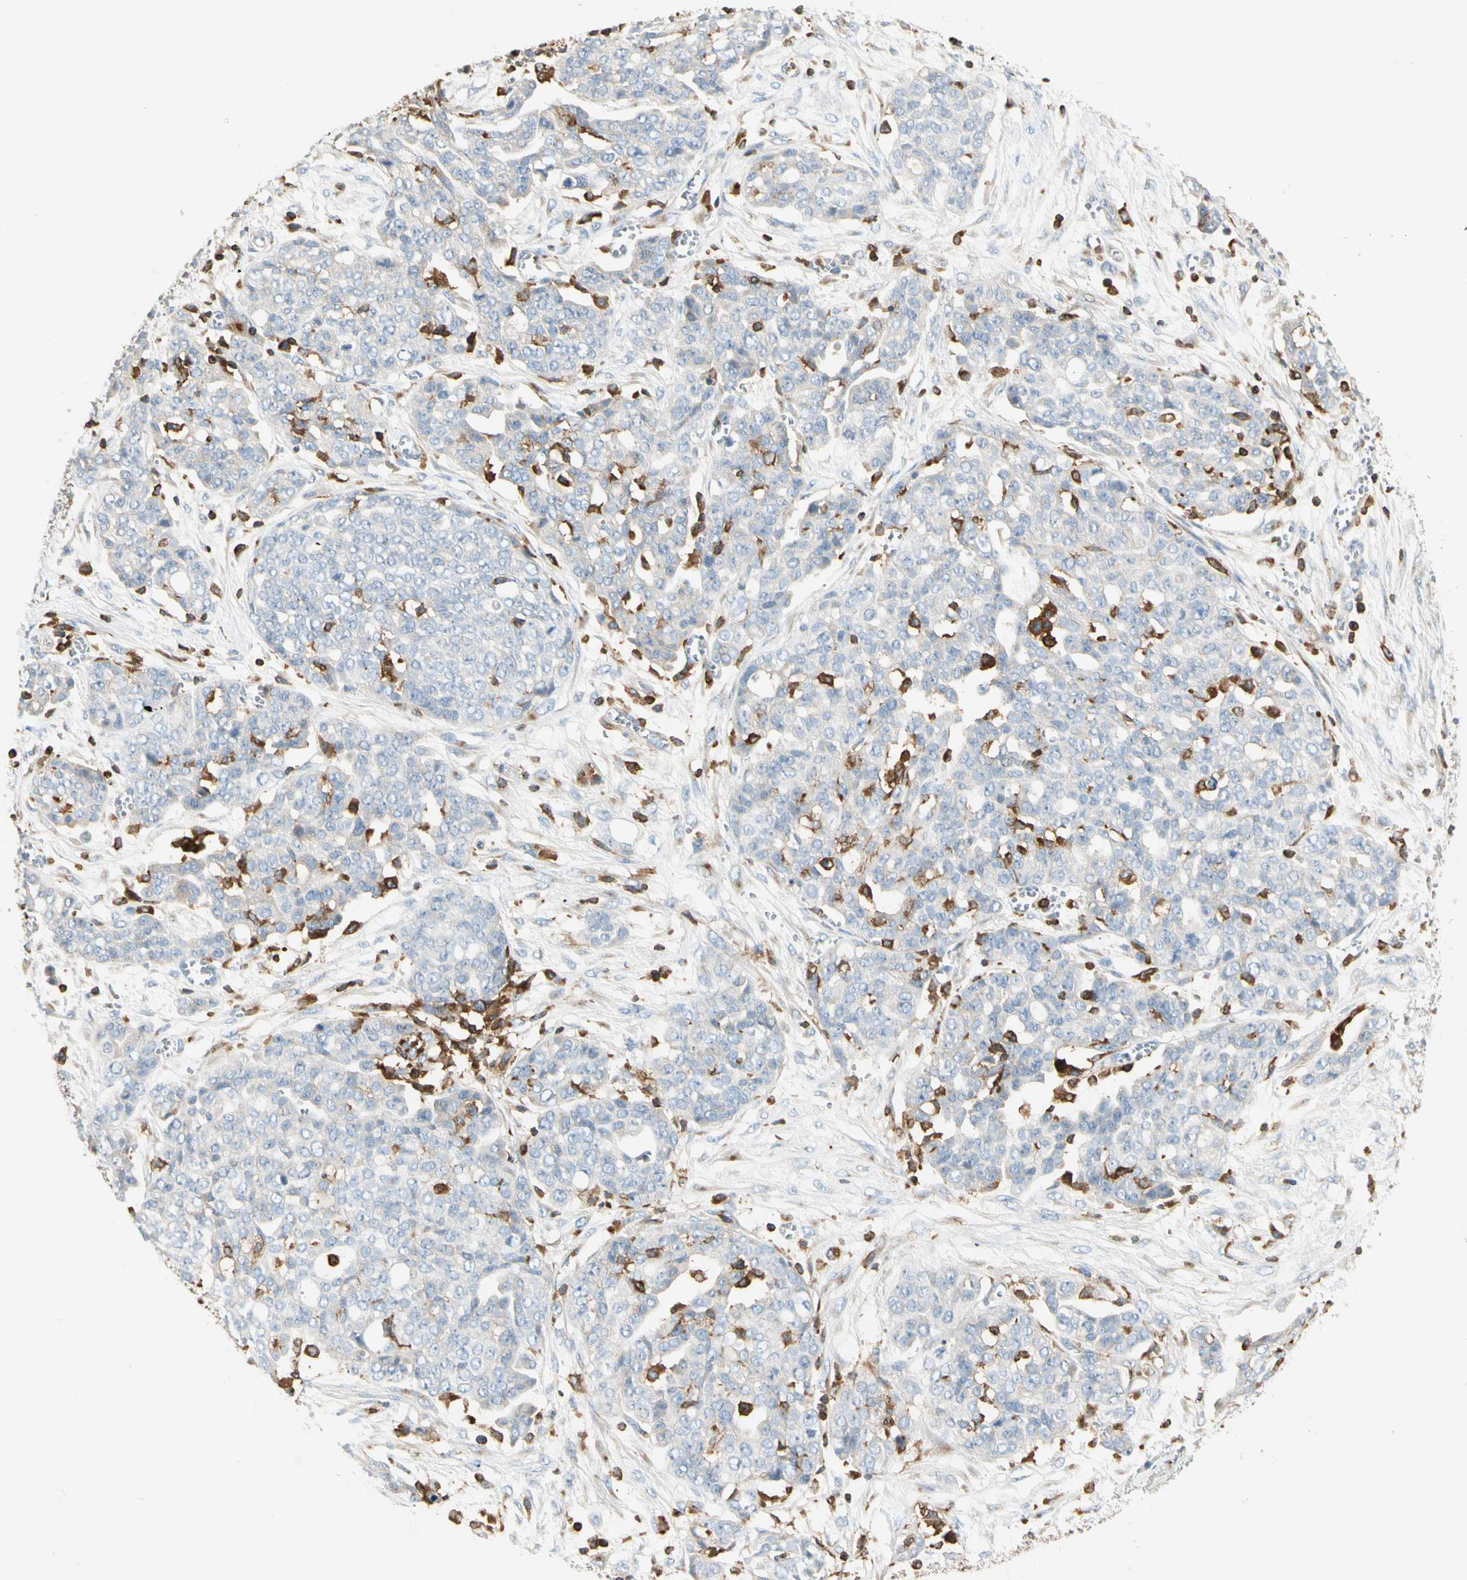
{"staining": {"intensity": "negative", "quantity": "none", "location": "none"}, "tissue": "ovarian cancer", "cell_type": "Tumor cells", "image_type": "cancer", "snomed": [{"axis": "morphology", "description": "Cystadenocarcinoma, serous, NOS"}, {"axis": "topography", "description": "Soft tissue"}, {"axis": "topography", "description": "Ovary"}], "caption": "A high-resolution histopathology image shows immunohistochemistry staining of ovarian cancer (serous cystadenocarcinoma), which displays no significant expression in tumor cells.", "gene": "FMNL1", "patient": {"sex": "female", "age": 57}}